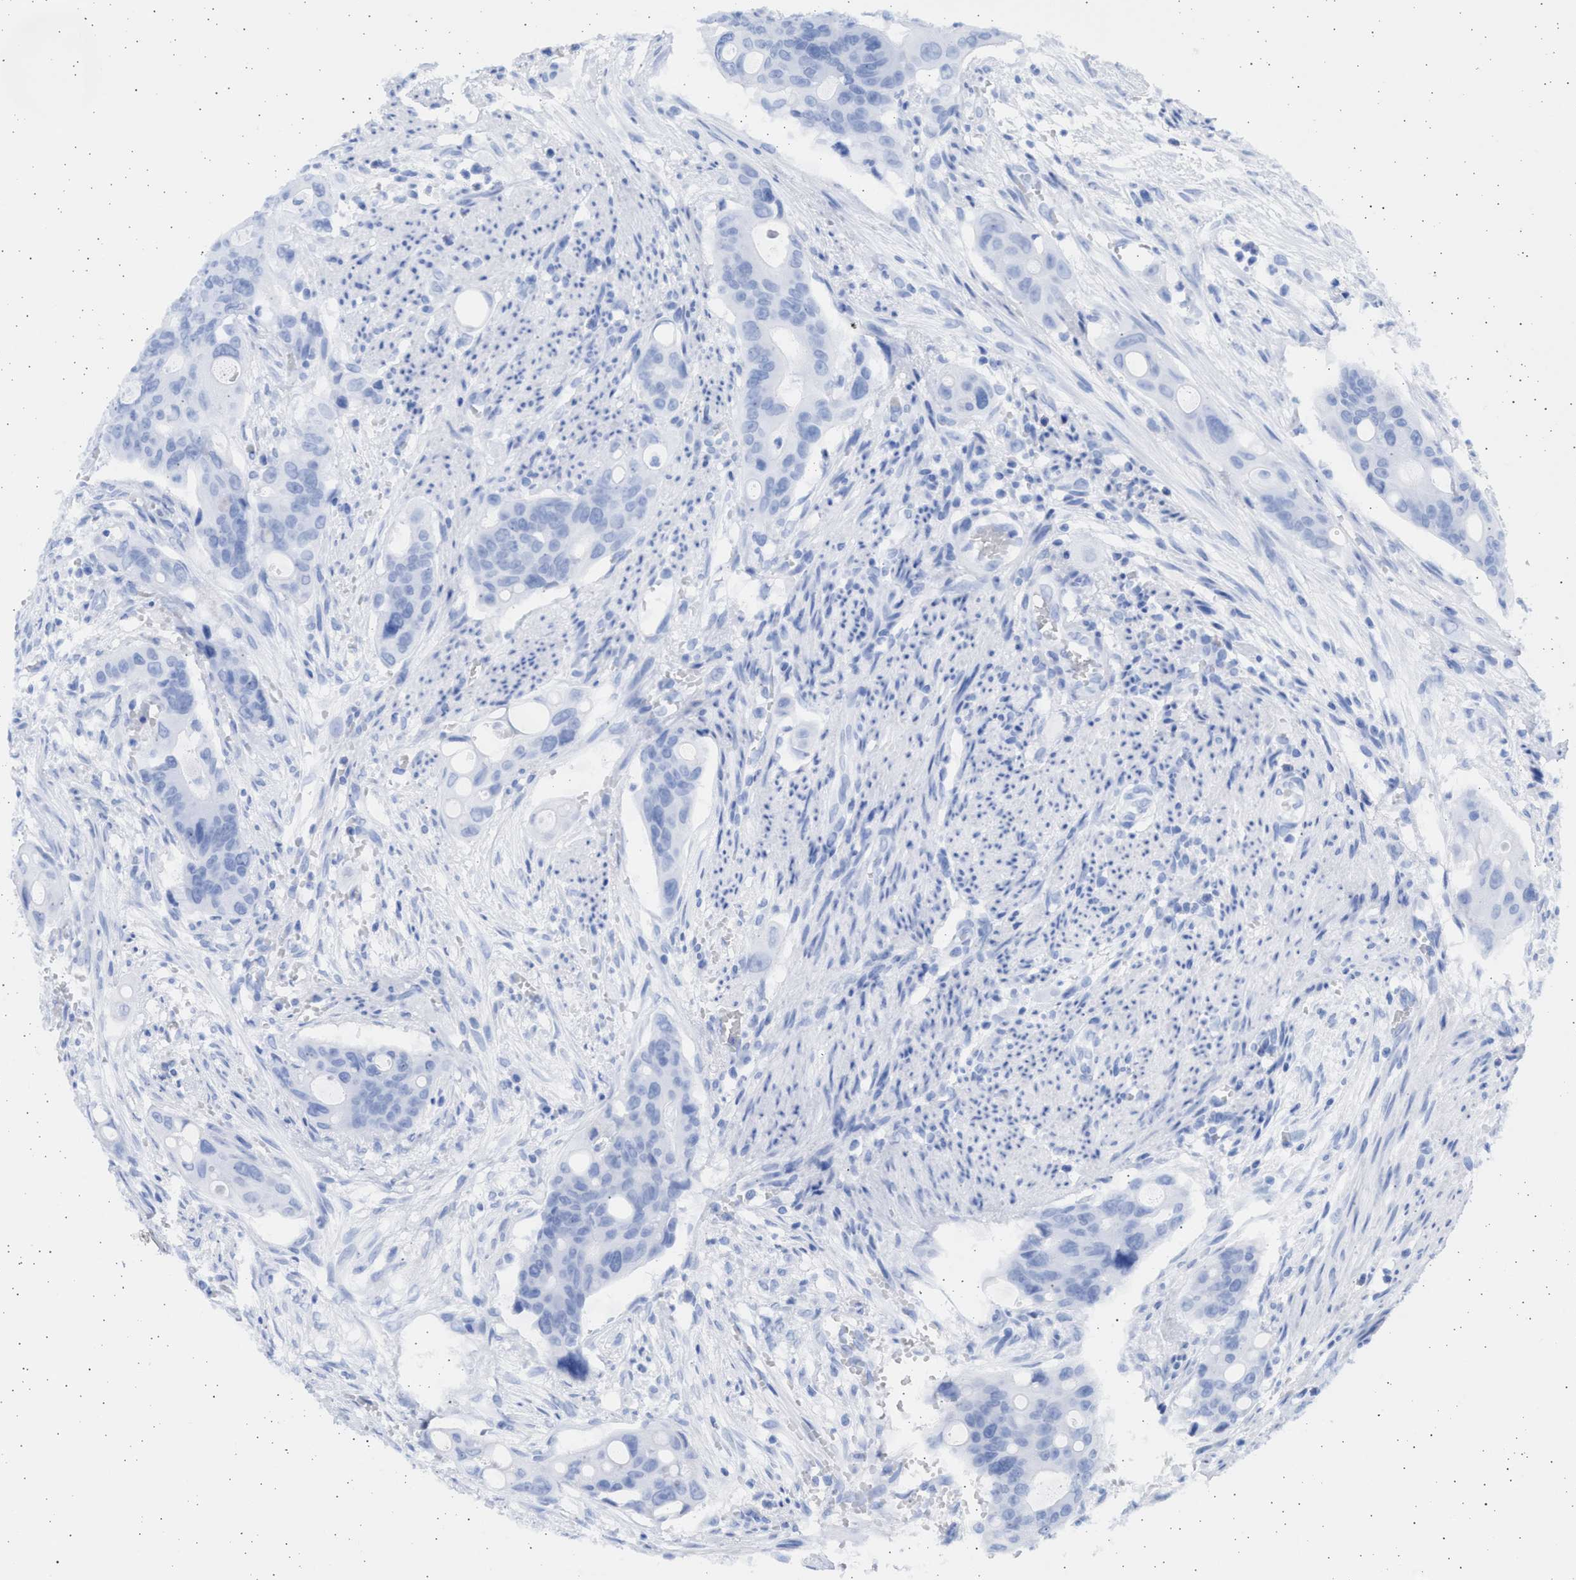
{"staining": {"intensity": "negative", "quantity": "none", "location": "none"}, "tissue": "colorectal cancer", "cell_type": "Tumor cells", "image_type": "cancer", "snomed": [{"axis": "morphology", "description": "Adenocarcinoma, NOS"}, {"axis": "topography", "description": "Colon"}], "caption": "IHC of human colorectal adenocarcinoma displays no staining in tumor cells. Brightfield microscopy of immunohistochemistry (IHC) stained with DAB (3,3'-diaminobenzidine) (brown) and hematoxylin (blue), captured at high magnification.", "gene": "ALDOC", "patient": {"sex": "female", "age": 57}}